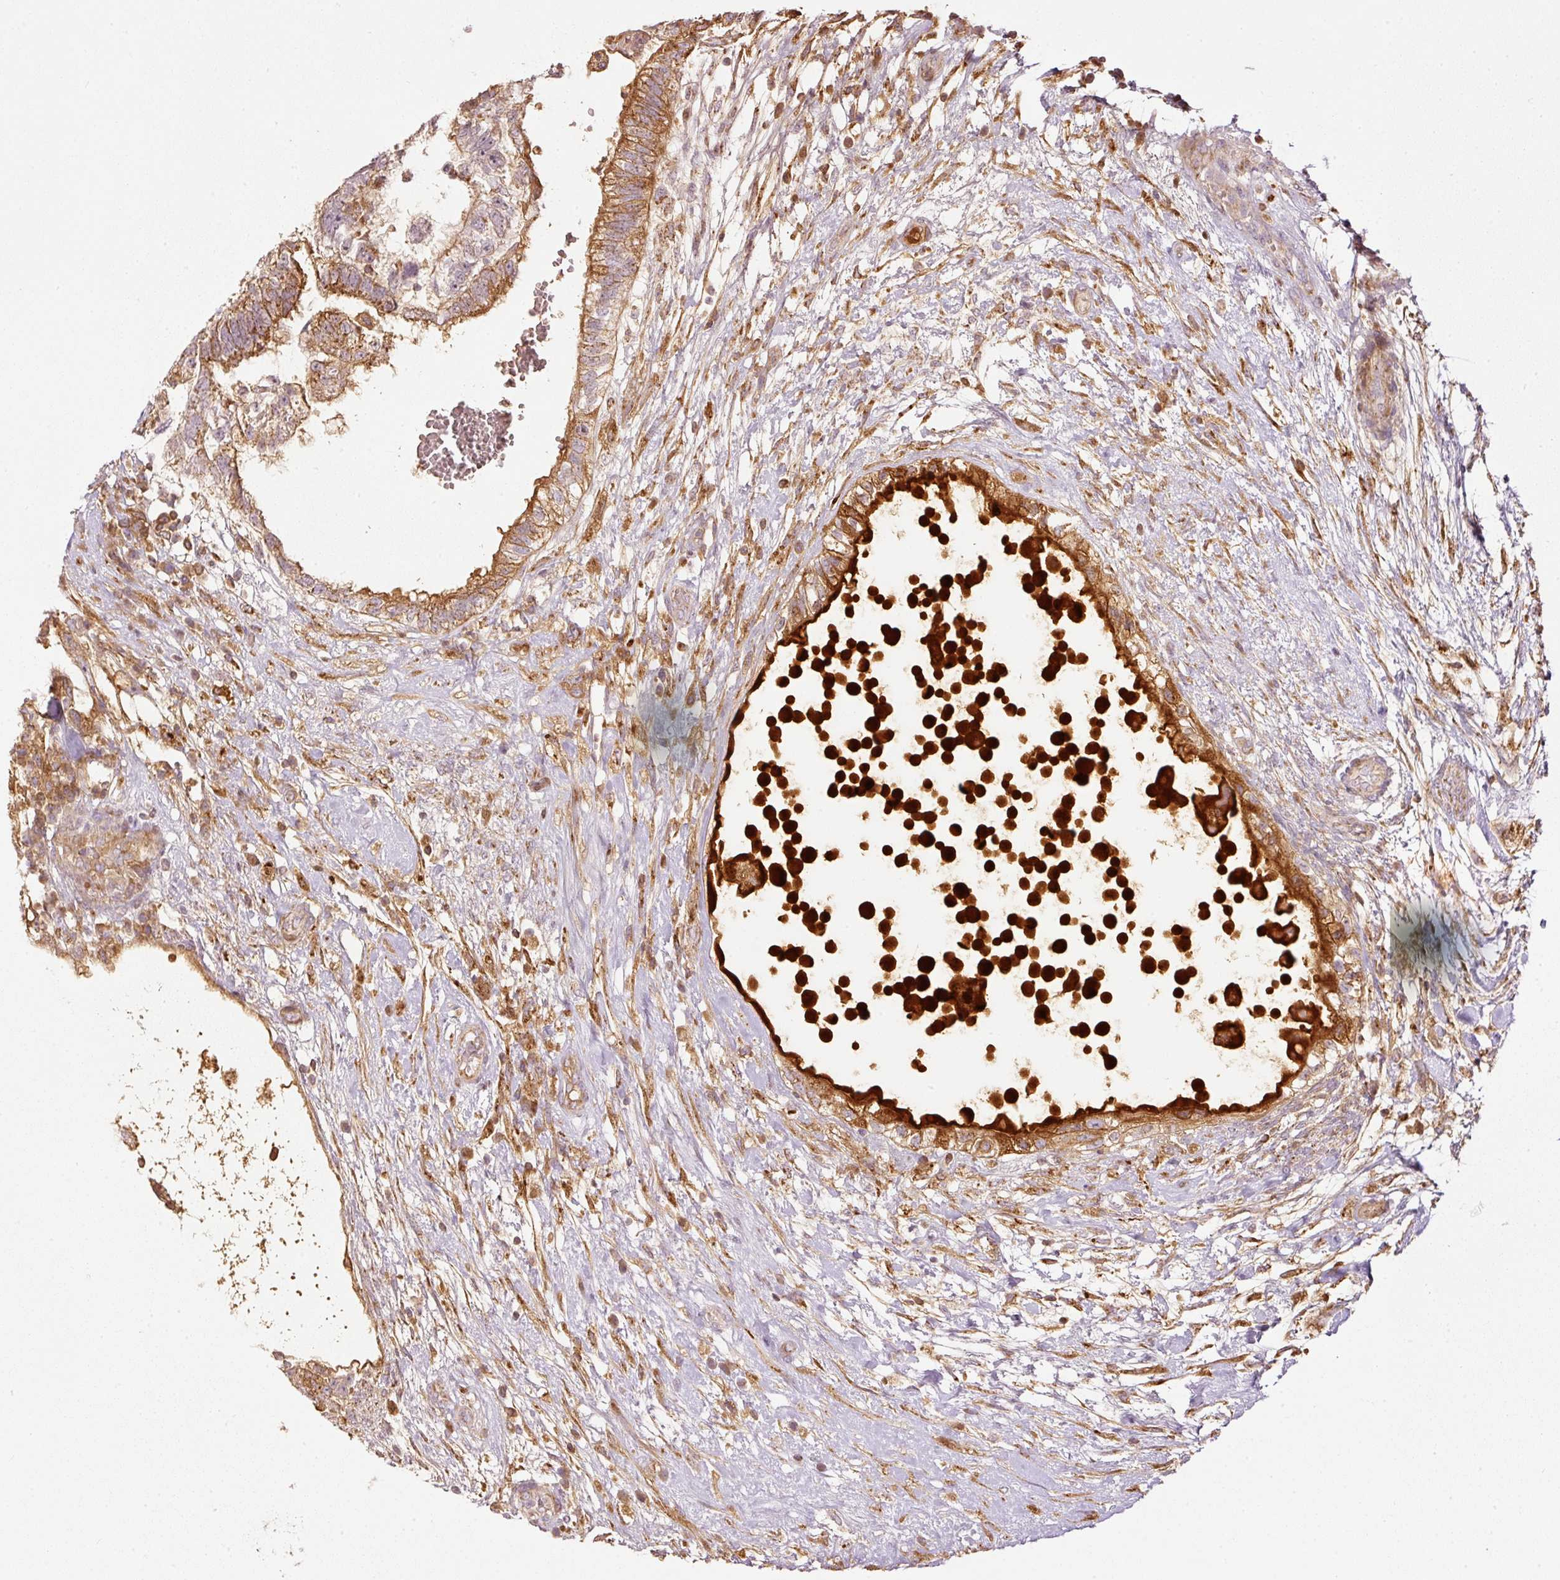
{"staining": {"intensity": "moderate", "quantity": "25%-75%", "location": "cytoplasmic/membranous"}, "tissue": "testis cancer", "cell_type": "Tumor cells", "image_type": "cancer", "snomed": [{"axis": "morphology", "description": "Normal tissue, NOS"}, {"axis": "morphology", "description": "Carcinoma, Embryonal, NOS"}, {"axis": "topography", "description": "Testis"}], "caption": "IHC (DAB) staining of human embryonal carcinoma (testis) reveals moderate cytoplasmic/membranous protein expression in approximately 25%-75% of tumor cells. The protein of interest is stained brown, and the nuclei are stained in blue (DAB (3,3'-diaminobenzidine) IHC with brightfield microscopy, high magnification).", "gene": "SERPING1", "patient": {"sex": "male", "age": 32}}